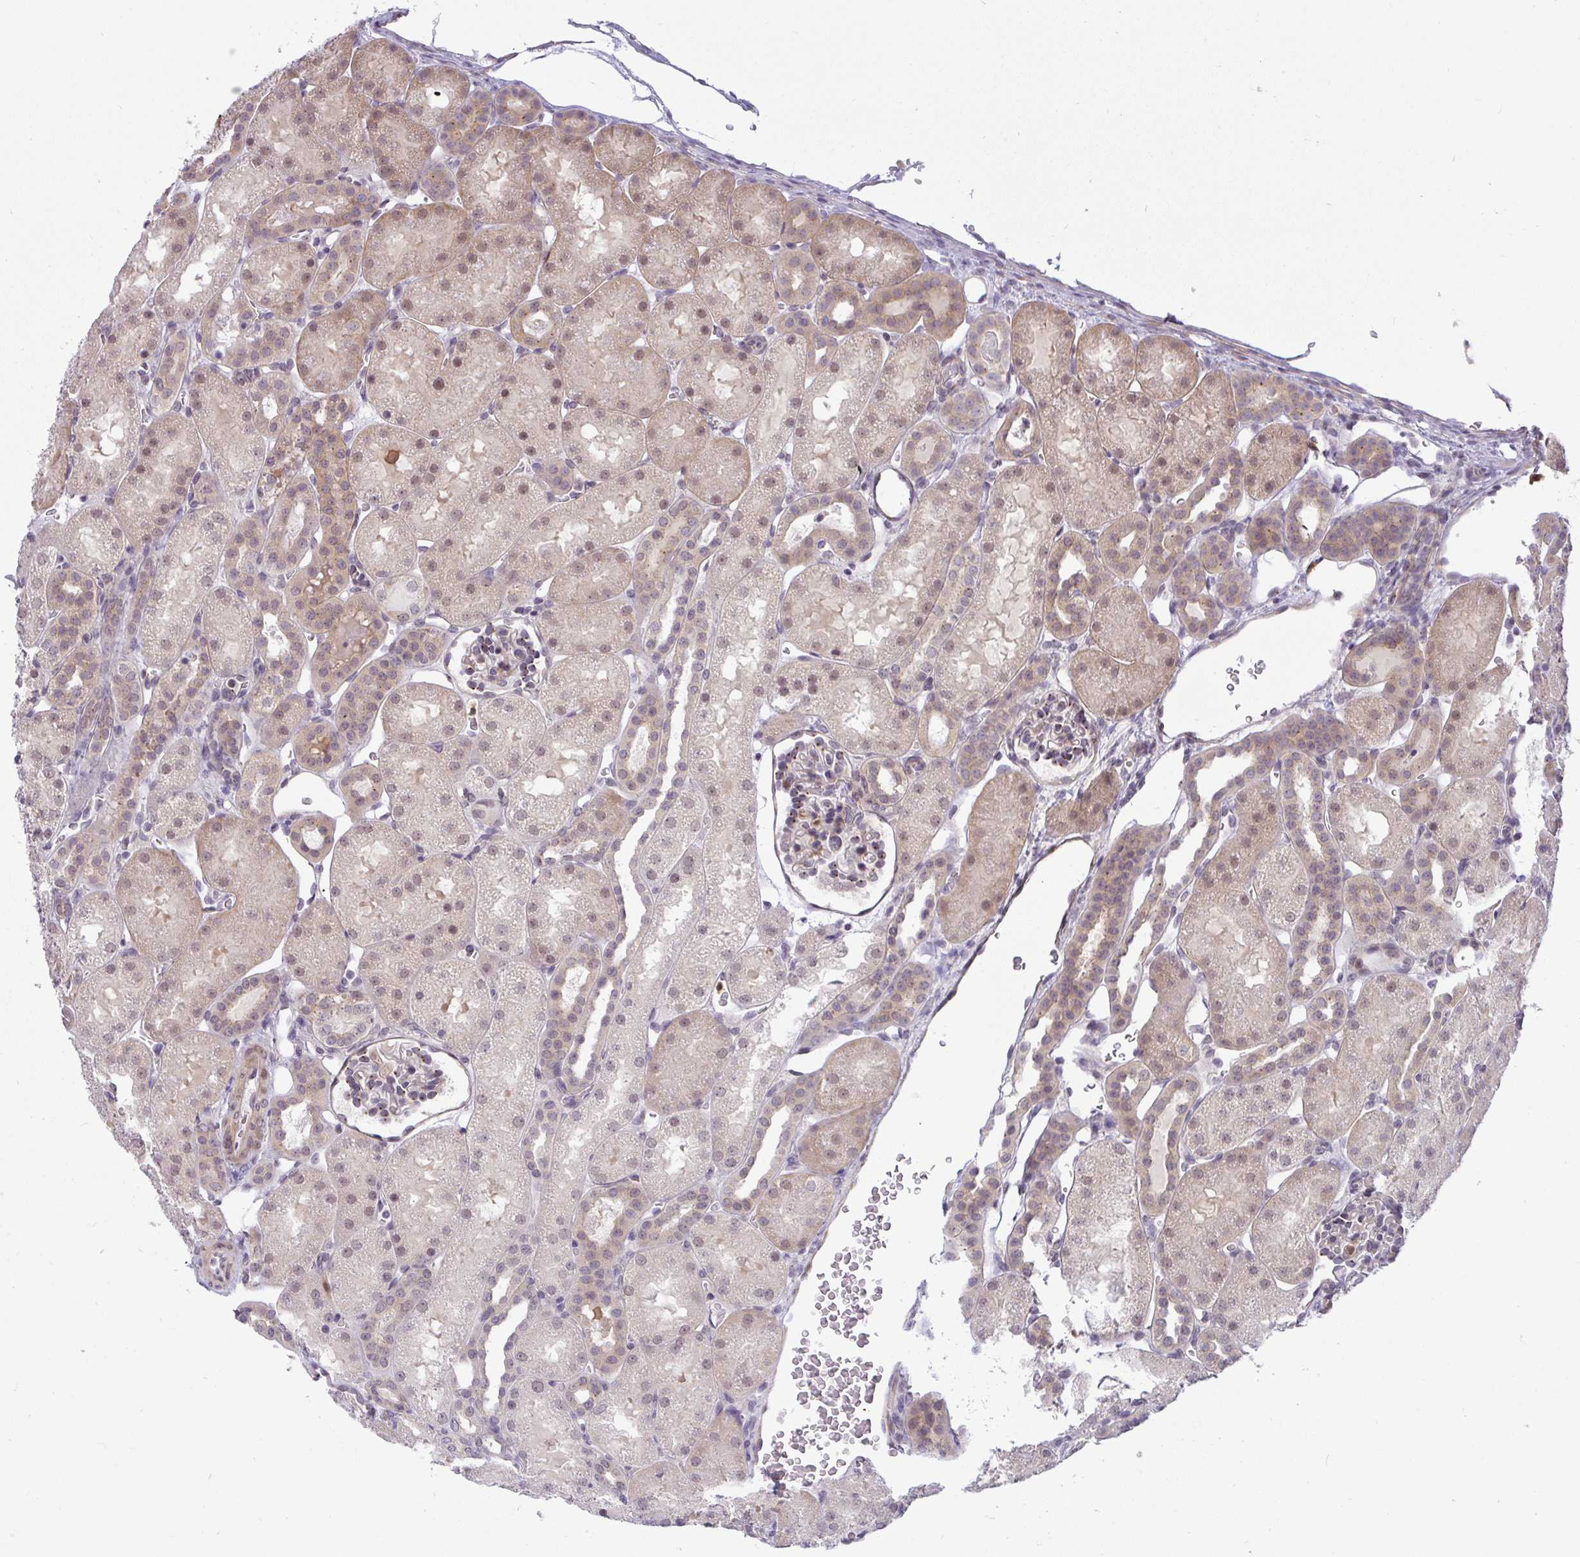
{"staining": {"intensity": "moderate", "quantity": "25%-75%", "location": "cytoplasmic/membranous"}, "tissue": "kidney", "cell_type": "Cells in glomeruli", "image_type": "normal", "snomed": [{"axis": "morphology", "description": "Normal tissue, NOS"}, {"axis": "topography", "description": "Kidney"}], "caption": "A photomicrograph showing moderate cytoplasmic/membranous expression in about 25%-75% of cells in glomeruli in benign kidney, as visualized by brown immunohistochemical staining.", "gene": "DZIP1", "patient": {"sex": "male", "age": 2}}